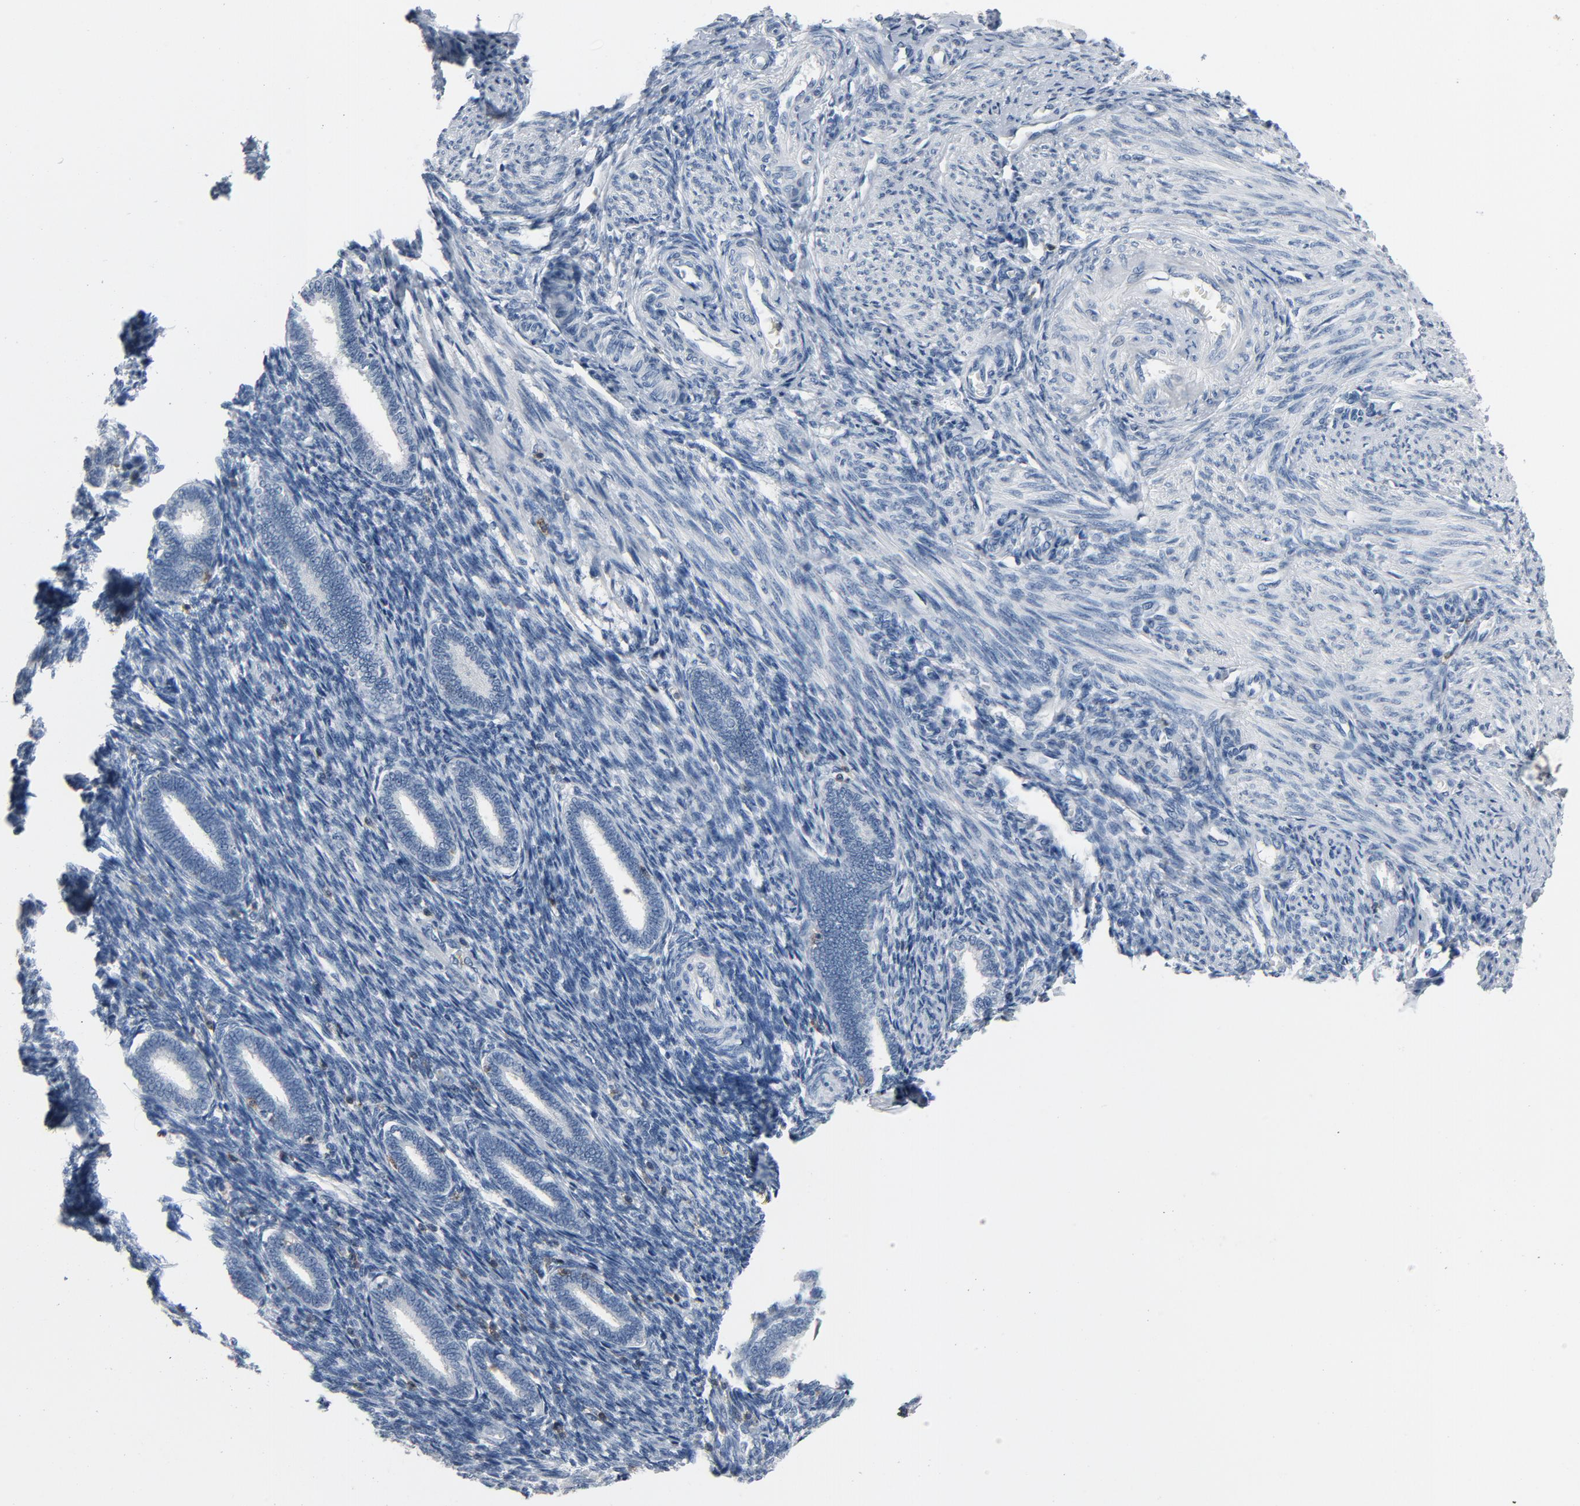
{"staining": {"intensity": "moderate", "quantity": "<25%", "location": "cytoplasmic/membranous"}, "tissue": "endometrium", "cell_type": "Cells in endometrial stroma", "image_type": "normal", "snomed": [{"axis": "morphology", "description": "Normal tissue, NOS"}, {"axis": "topography", "description": "Endometrium"}], "caption": "DAB immunohistochemical staining of normal endometrium displays moderate cytoplasmic/membranous protein positivity in approximately <25% of cells in endometrial stroma.", "gene": "LCK", "patient": {"sex": "female", "age": 27}}